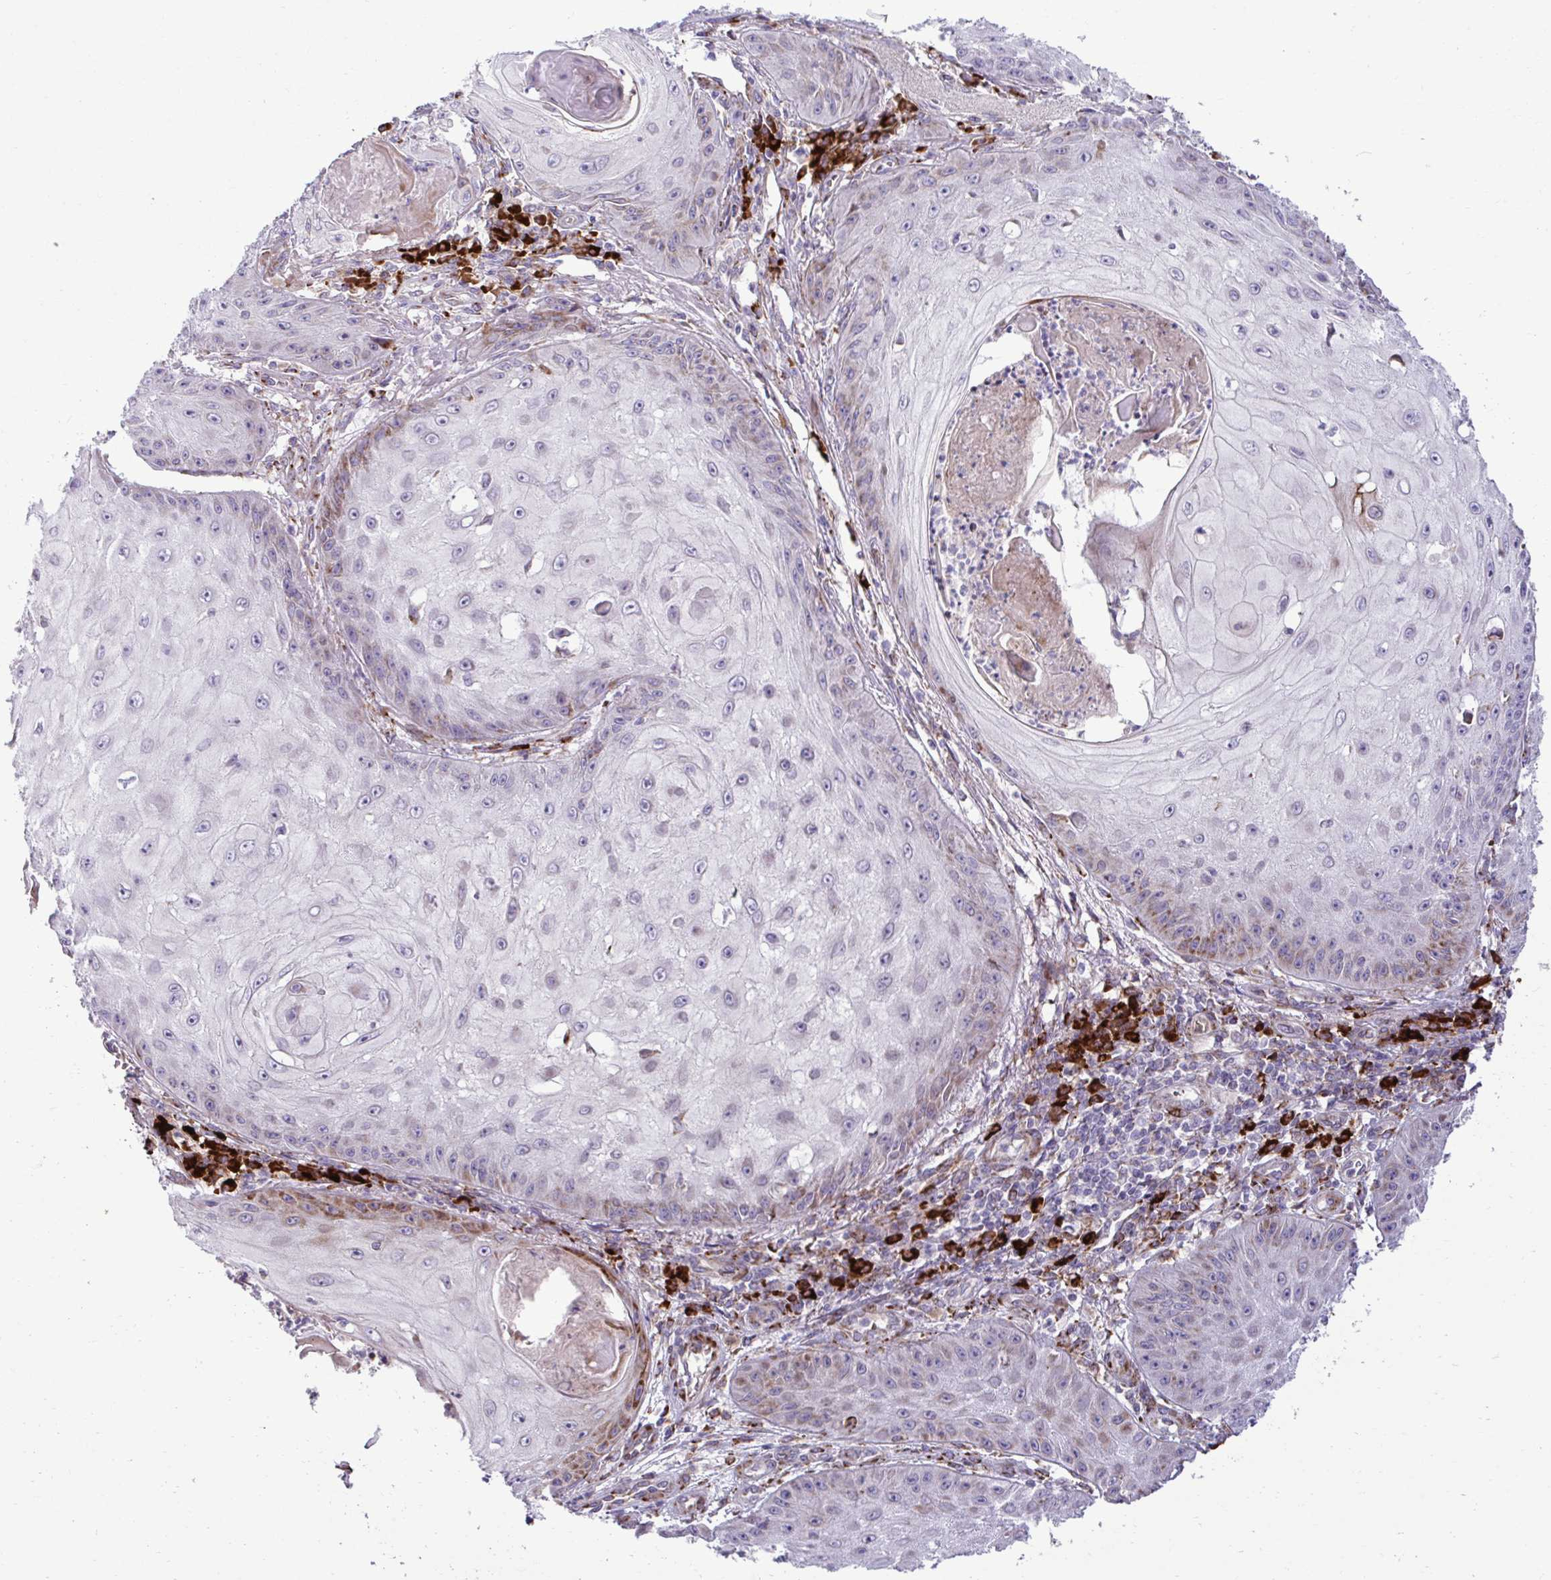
{"staining": {"intensity": "weak", "quantity": "<25%", "location": "cytoplasmic/membranous"}, "tissue": "skin cancer", "cell_type": "Tumor cells", "image_type": "cancer", "snomed": [{"axis": "morphology", "description": "Squamous cell carcinoma, NOS"}, {"axis": "topography", "description": "Skin"}], "caption": "This is a photomicrograph of IHC staining of squamous cell carcinoma (skin), which shows no expression in tumor cells.", "gene": "LIMS1", "patient": {"sex": "male", "age": 70}}